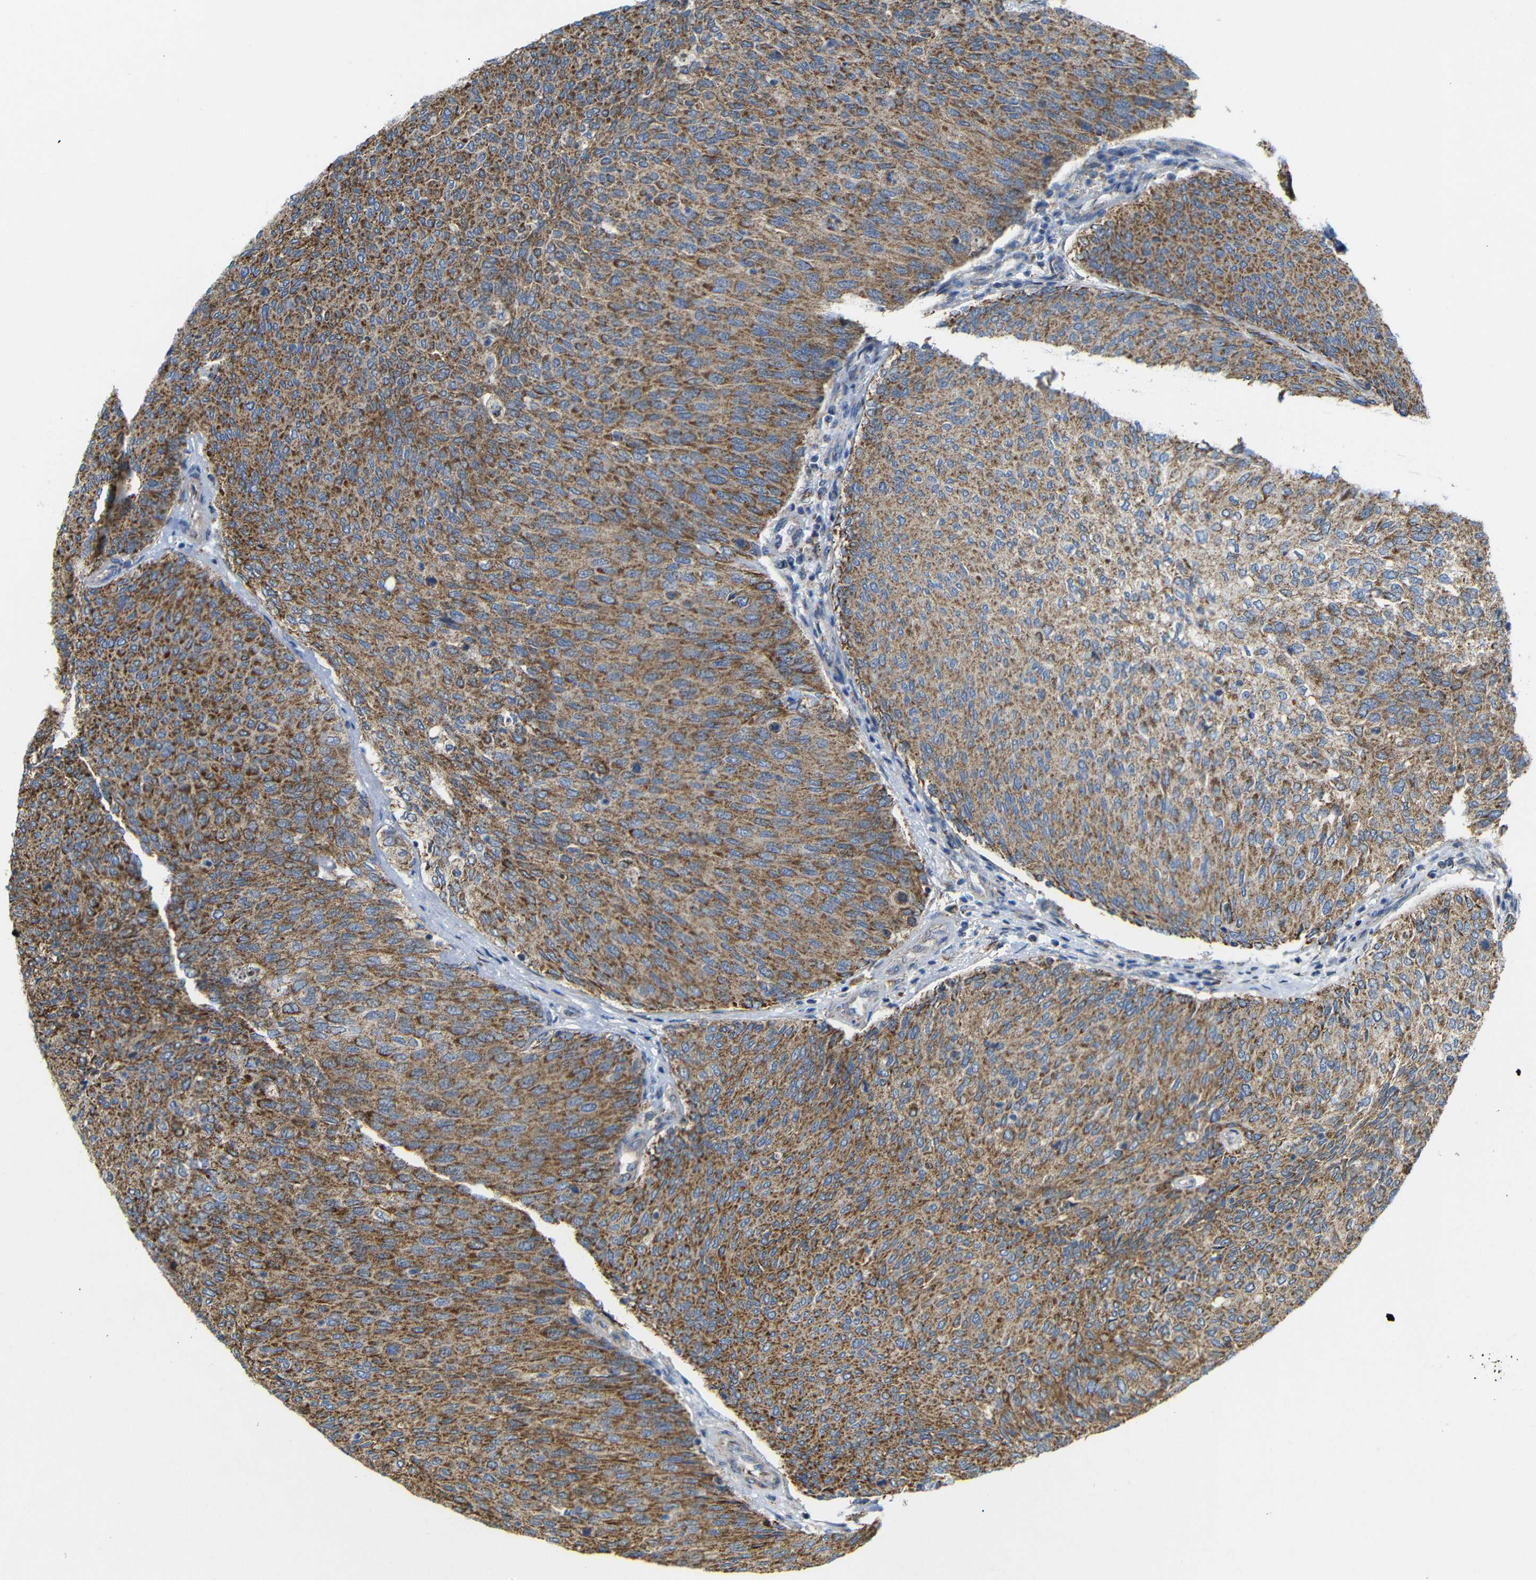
{"staining": {"intensity": "strong", "quantity": ">75%", "location": "cytoplasmic/membranous"}, "tissue": "urothelial cancer", "cell_type": "Tumor cells", "image_type": "cancer", "snomed": [{"axis": "morphology", "description": "Urothelial carcinoma, Low grade"}, {"axis": "topography", "description": "Urinary bladder"}], "caption": "A high-resolution image shows IHC staining of low-grade urothelial carcinoma, which displays strong cytoplasmic/membranous expression in approximately >75% of tumor cells.", "gene": "FAM171B", "patient": {"sex": "female", "age": 79}}